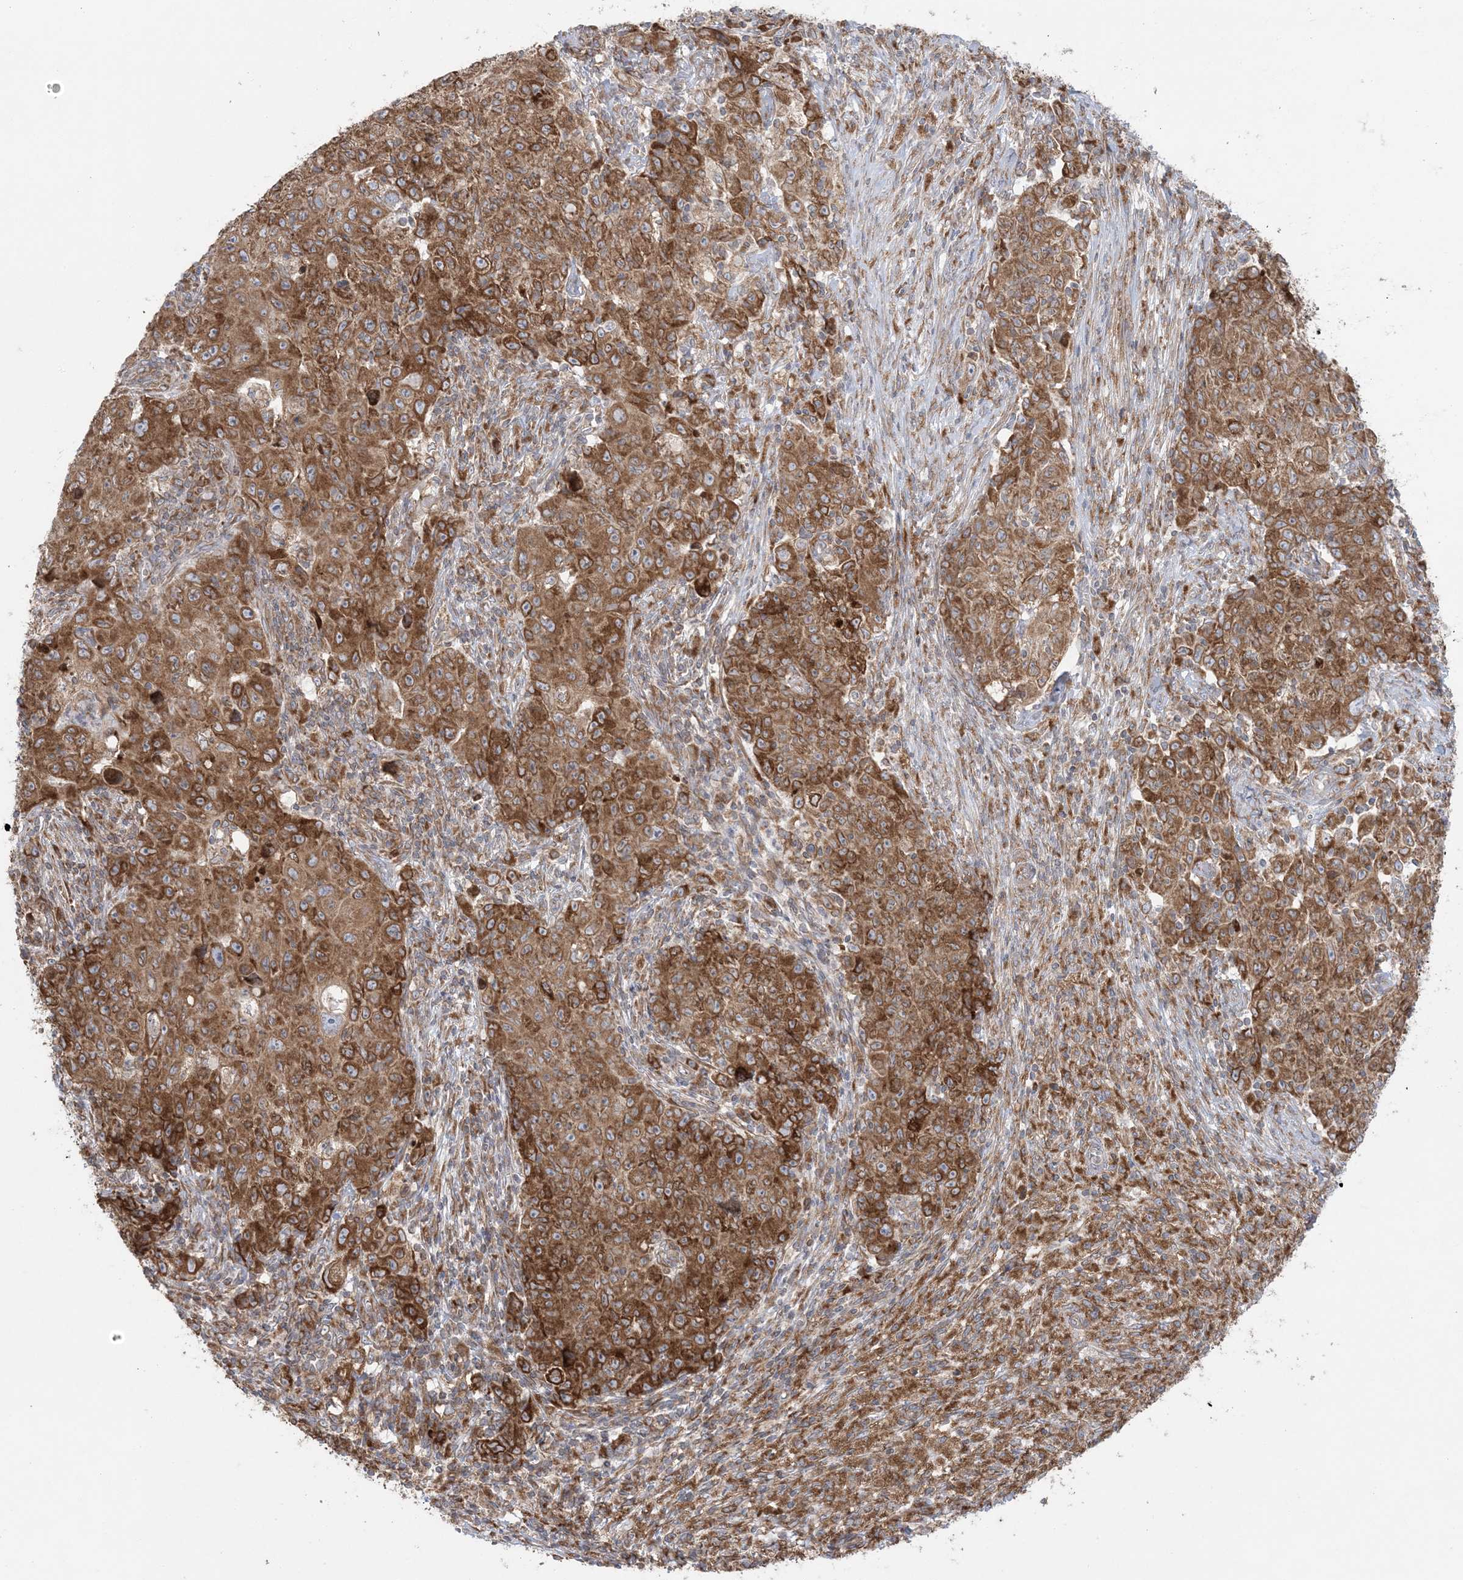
{"staining": {"intensity": "moderate", "quantity": ">75%", "location": "cytoplasmic/membranous"}, "tissue": "ovarian cancer", "cell_type": "Tumor cells", "image_type": "cancer", "snomed": [{"axis": "morphology", "description": "Carcinoma, endometroid"}, {"axis": "topography", "description": "Ovary"}], "caption": "Human endometroid carcinoma (ovarian) stained for a protein (brown) demonstrates moderate cytoplasmic/membranous positive expression in about >75% of tumor cells.", "gene": "UBXN4", "patient": {"sex": "female", "age": 42}}